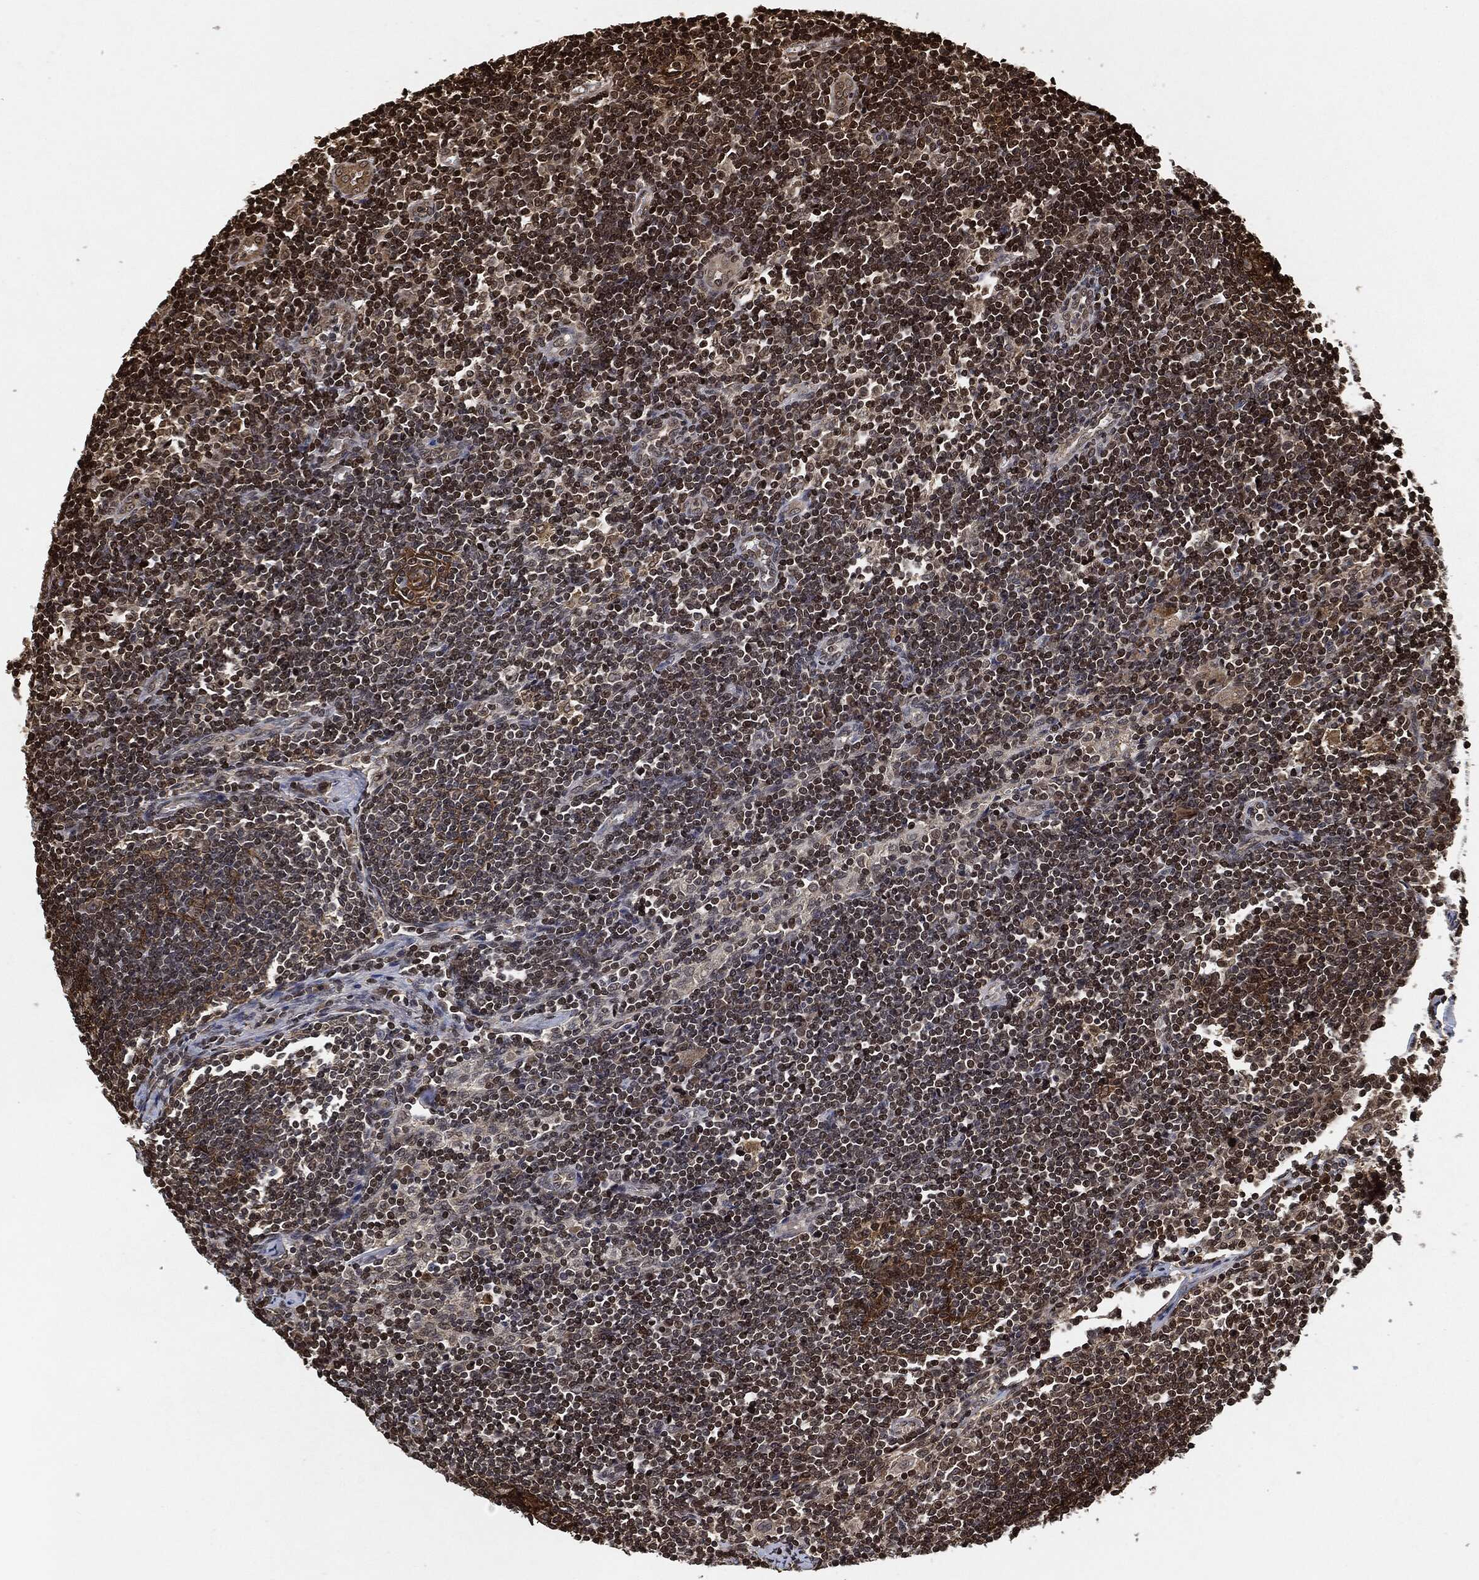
{"staining": {"intensity": "strong", "quantity": "25%-75%", "location": "nuclear"}, "tissue": "lymph node", "cell_type": "Non-germinal center cells", "image_type": "normal", "snomed": [{"axis": "morphology", "description": "Normal tissue, NOS"}, {"axis": "morphology", "description": "Adenocarcinoma, NOS"}, {"axis": "topography", "description": "Lymph node"}, {"axis": "topography", "description": "Pancreas"}], "caption": "A histopathology image of human lymph node stained for a protein shows strong nuclear brown staining in non-germinal center cells. The protein of interest is shown in brown color, while the nuclei are stained blue.", "gene": "PDK1", "patient": {"sex": "female", "age": 58}}